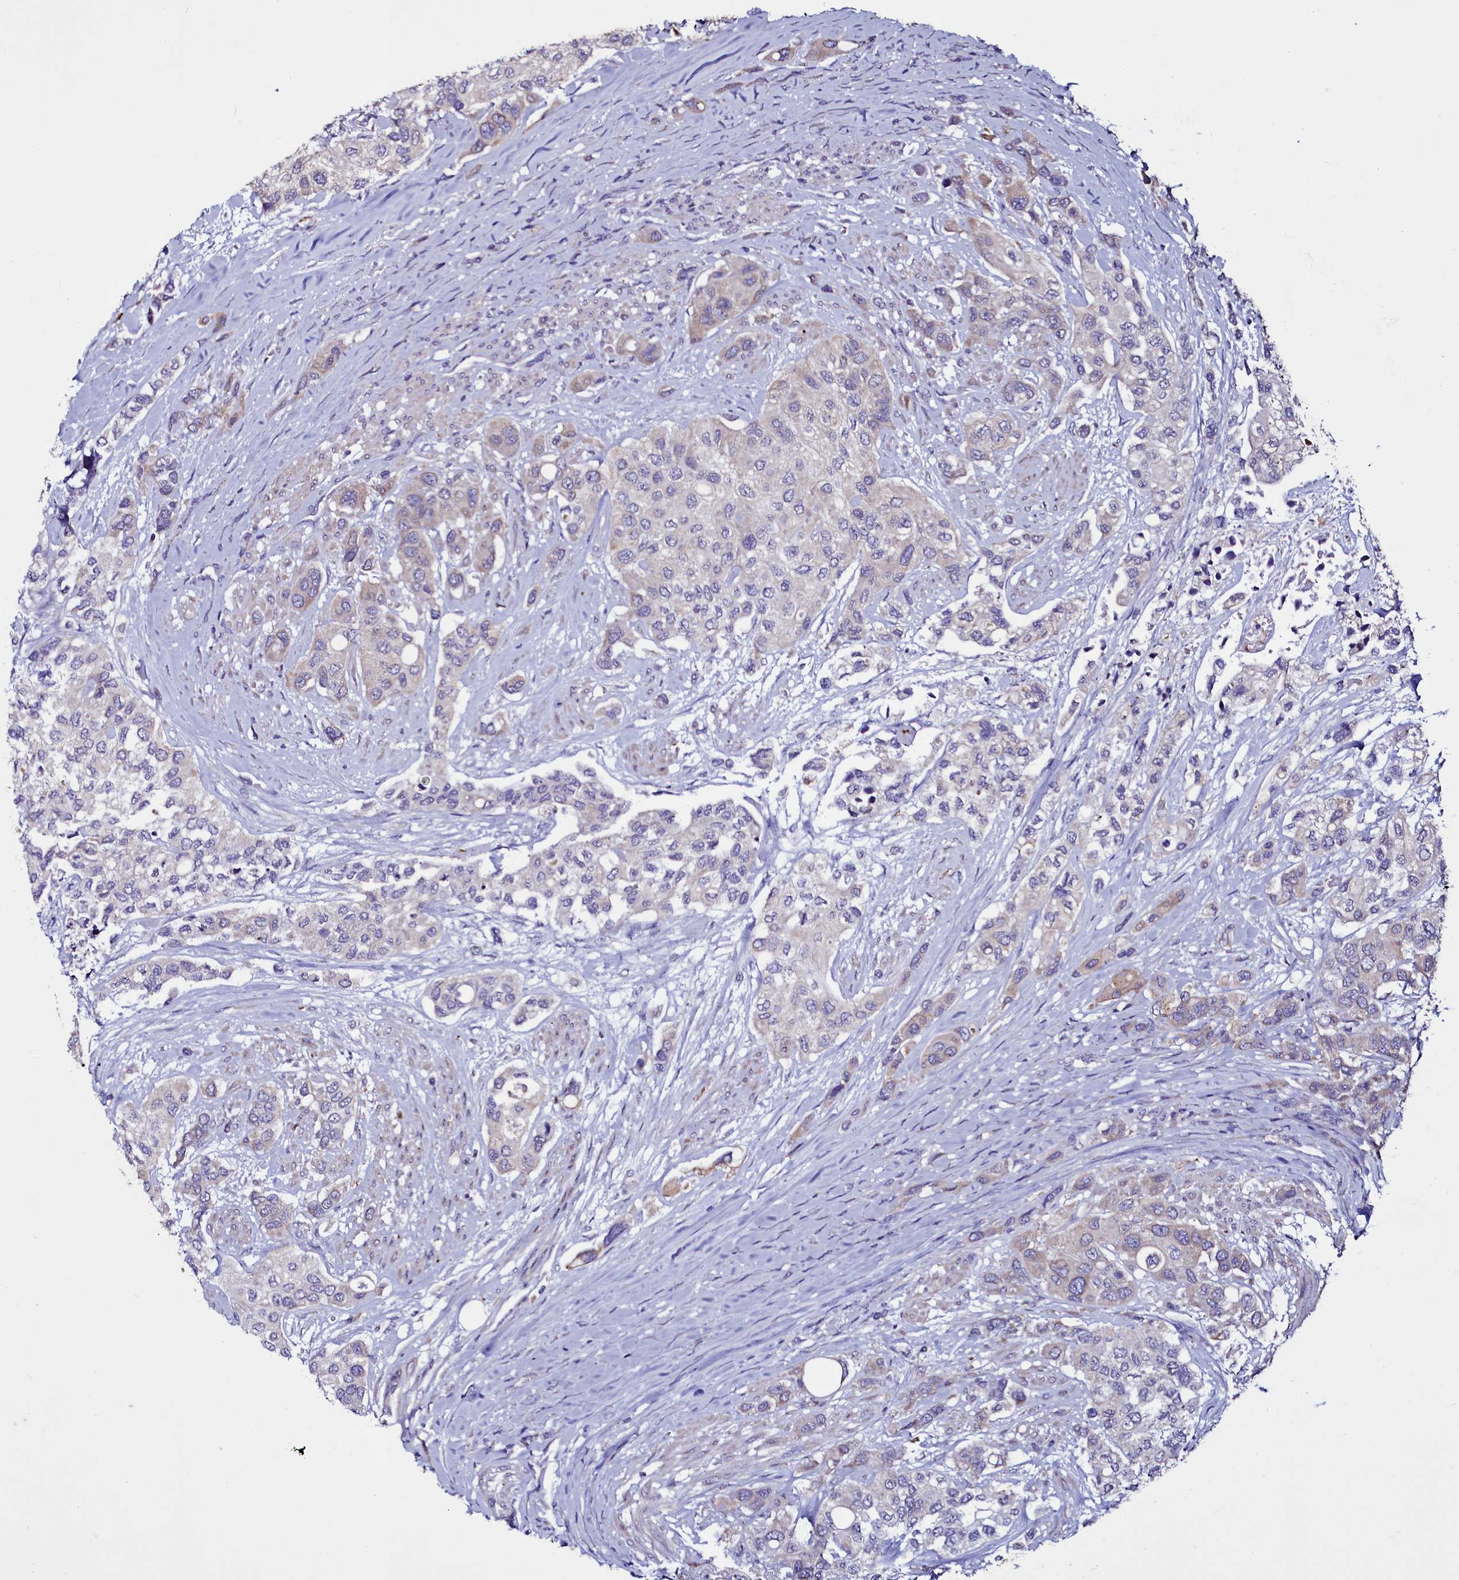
{"staining": {"intensity": "weak", "quantity": "<25%", "location": "cytoplasmic/membranous"}, "tissue": "urothelial cancer", "cell_type": "Tumor cells", "image_type": "cancer", "snomed": [{"axis": "morphology", "description": "Normal tissue, NOS"}, {"axis": "morphology", "description": "Urothelial carcinoma, High grade"}, {"axis": "topography", "description": "Vascular tissue"}, {"axis": "topography", "description": "Urinary bladder"}], "caption": "DAB immunohistochemical staining of human high-grade urothelial carcinoma reveals no significant staining in tumor cells. Brightfield microscopy of immunohistochemistry stained with DAB (brown) and hematoxylin (blue), captured at high magnification.", "gene": "SELENOT", "patient": {"sex": "female", "age": 56}}